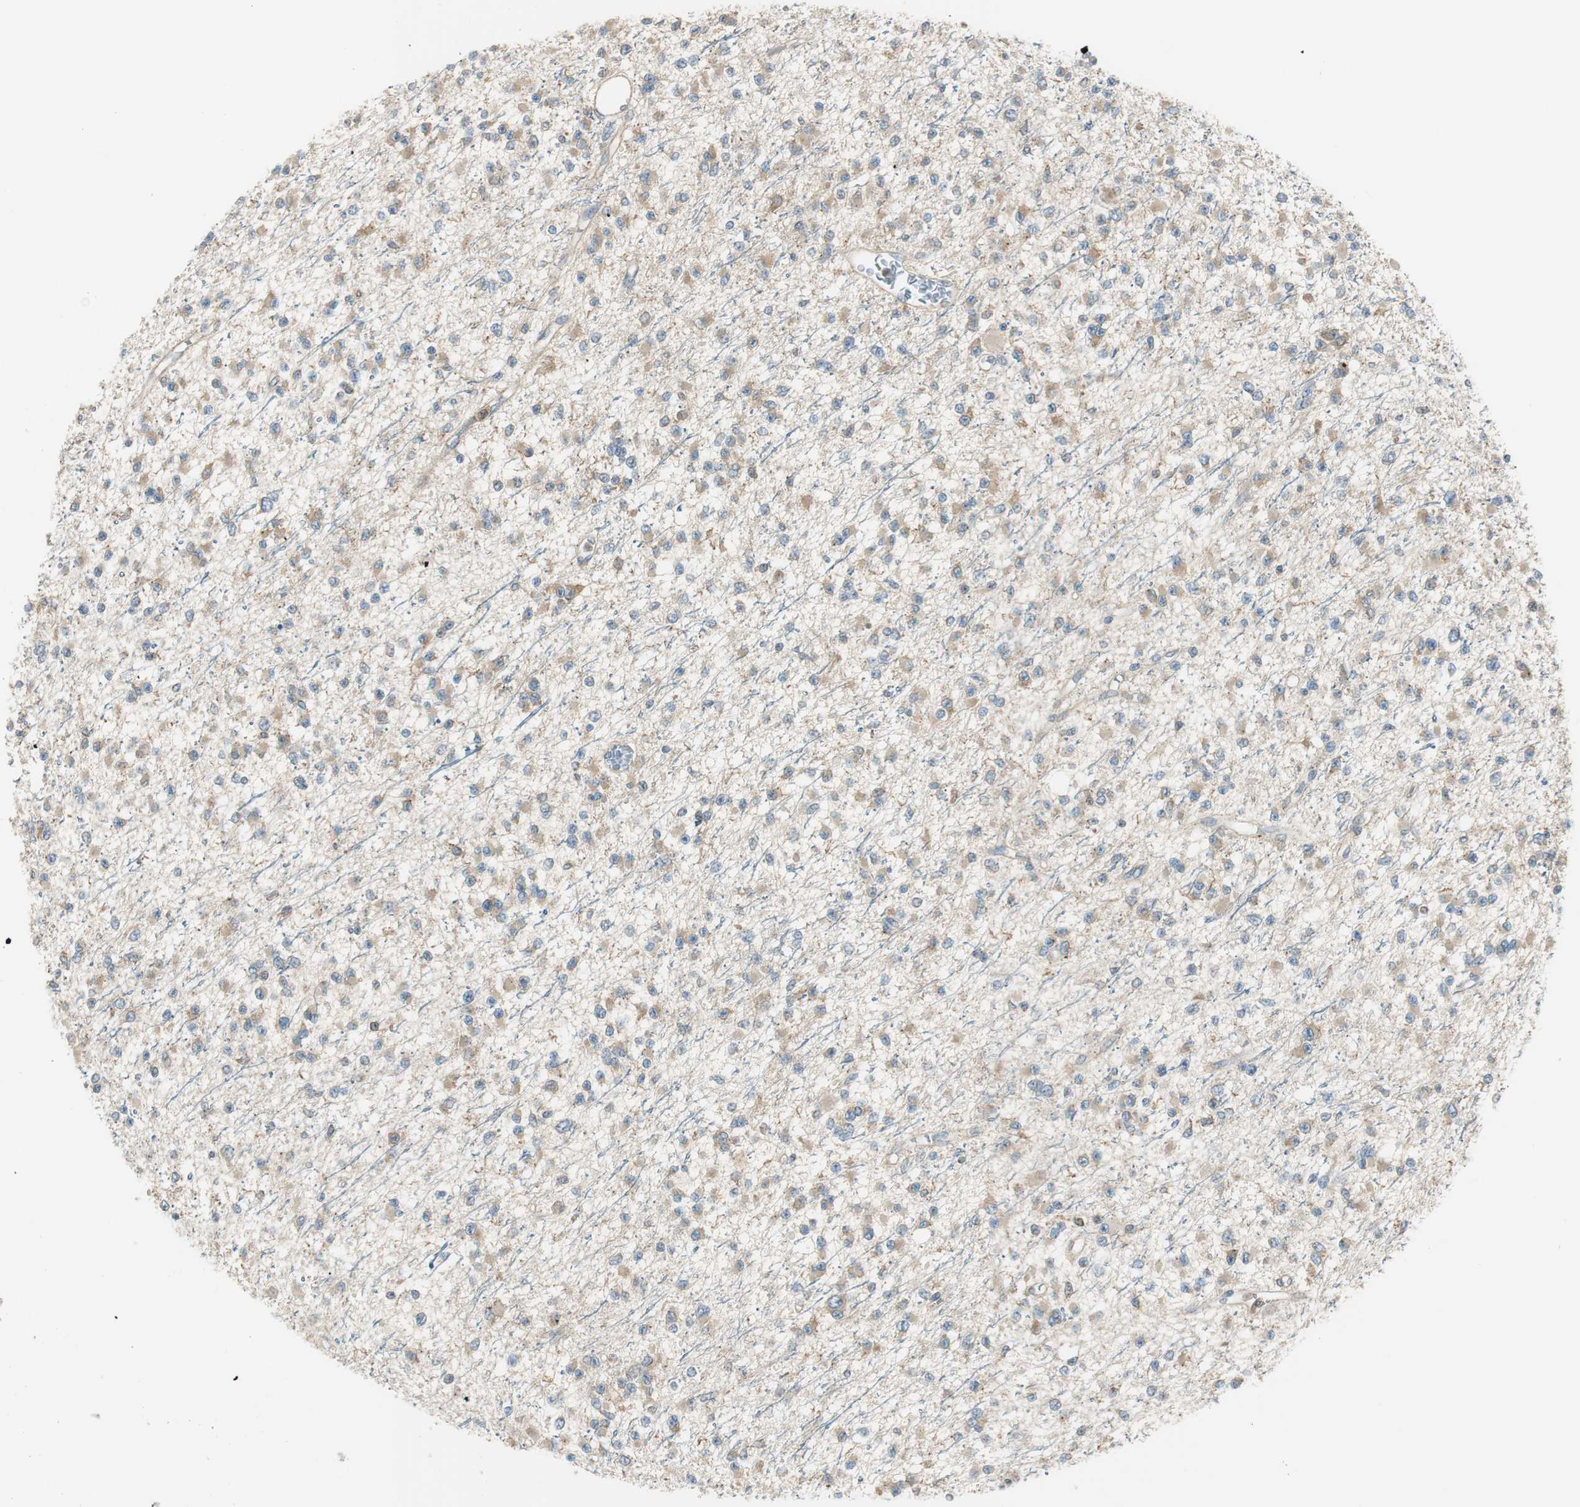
{"staining": {"intensity": "moderate", "quantity": "25%-75%", "location": "cytoplasmic/membranous"}, "tissue": "glioma", "cell_type": "Tumor cells", "image_type": "cancer", "snomed": [{"axis": "morphology", "description": "Glioma, malignant, Low grade"}, {"axis": "topography", "description": "Brain"}], "caption": "Immunohistochemistry (IHC) of human malignant glioma (low-grade) demonstrates medium levels of moderate cytoplasmic/membranous staining in approximately 25%-75% of tumor cells.", "gene": "PI4K2B", "patient": {"sex": "female", "age": 22}}